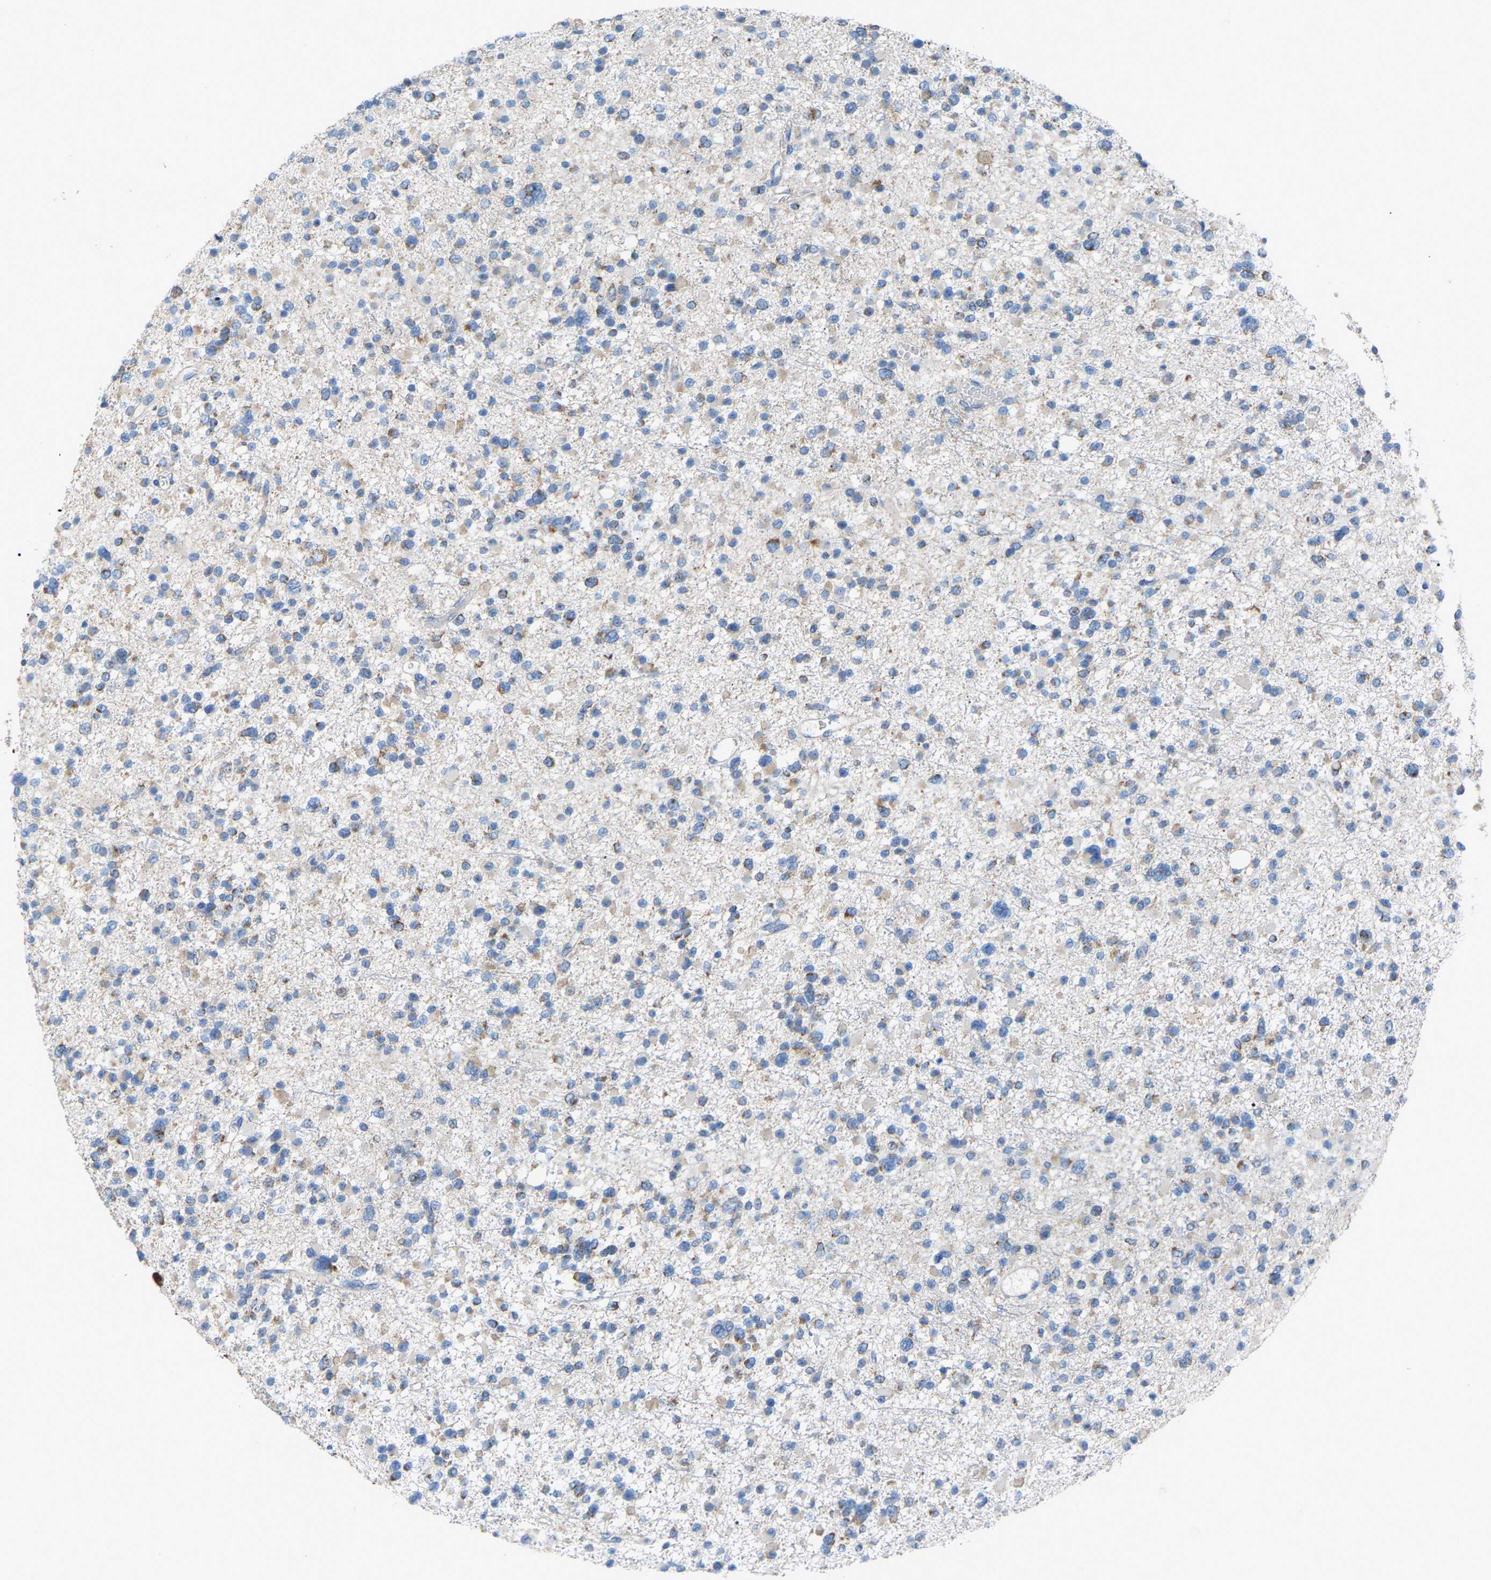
{"staining": {"intensity": "negative", "quantity": "none", "location": "none"}, "tissue": "glioma", "cell_type": "Tumor cells", "image_type": "cancer", "snomed": [{"axis": "morphology", "description": "Glioma, malignant, Low grade"}, {"axis": "topography", "description": "Brain"}], "caption": "A high-resolution micrograph shows immunohistochemistry (IHC) staining of glioma, which reveals no significant positivity in tumor cells.", "gene": "CROT", "patient": {"sex": "female", "age": 22}}